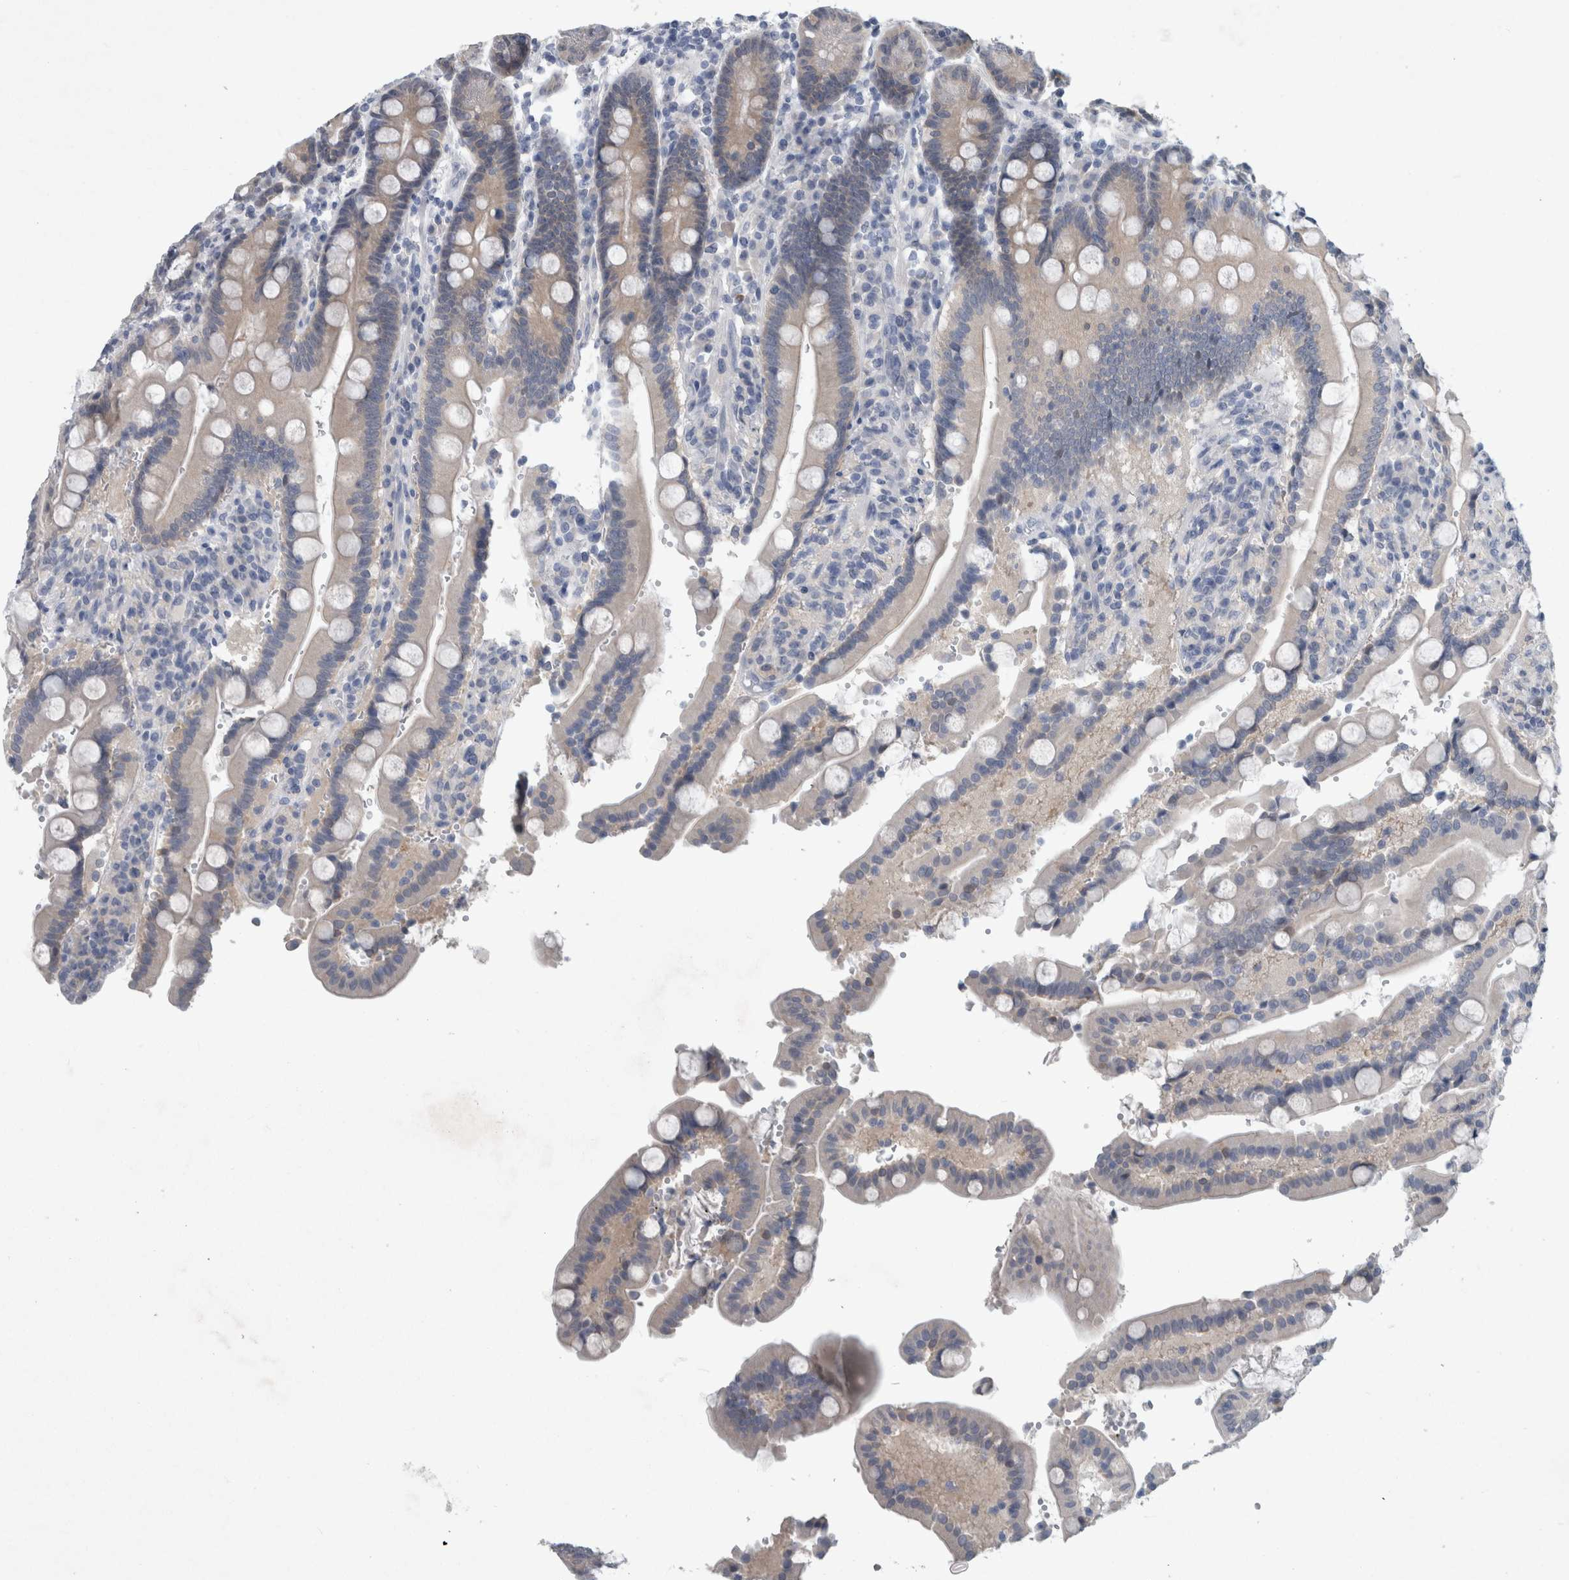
{"staining": {"intensity": "weak", "quantity": "25%-75%", "location": "cytoplasmic/membranous"}, "tissue": "duodenum", "cell_type": "Glandular cells", "image_type": "normal", "snomed": [{"axis": "morphology", "description": "Normal tissue, NOS"}, {"axis": "topography", "description": "Small intestine, NOS"}], "caption": "An IHC image of benign tissue is shown. Protein staining in brown shows weak cytoplasmic/membranous positivity in duodenum within glandular cells.", "gene": "FAM83H", "patient": {"sex": "female", "age": 71}}